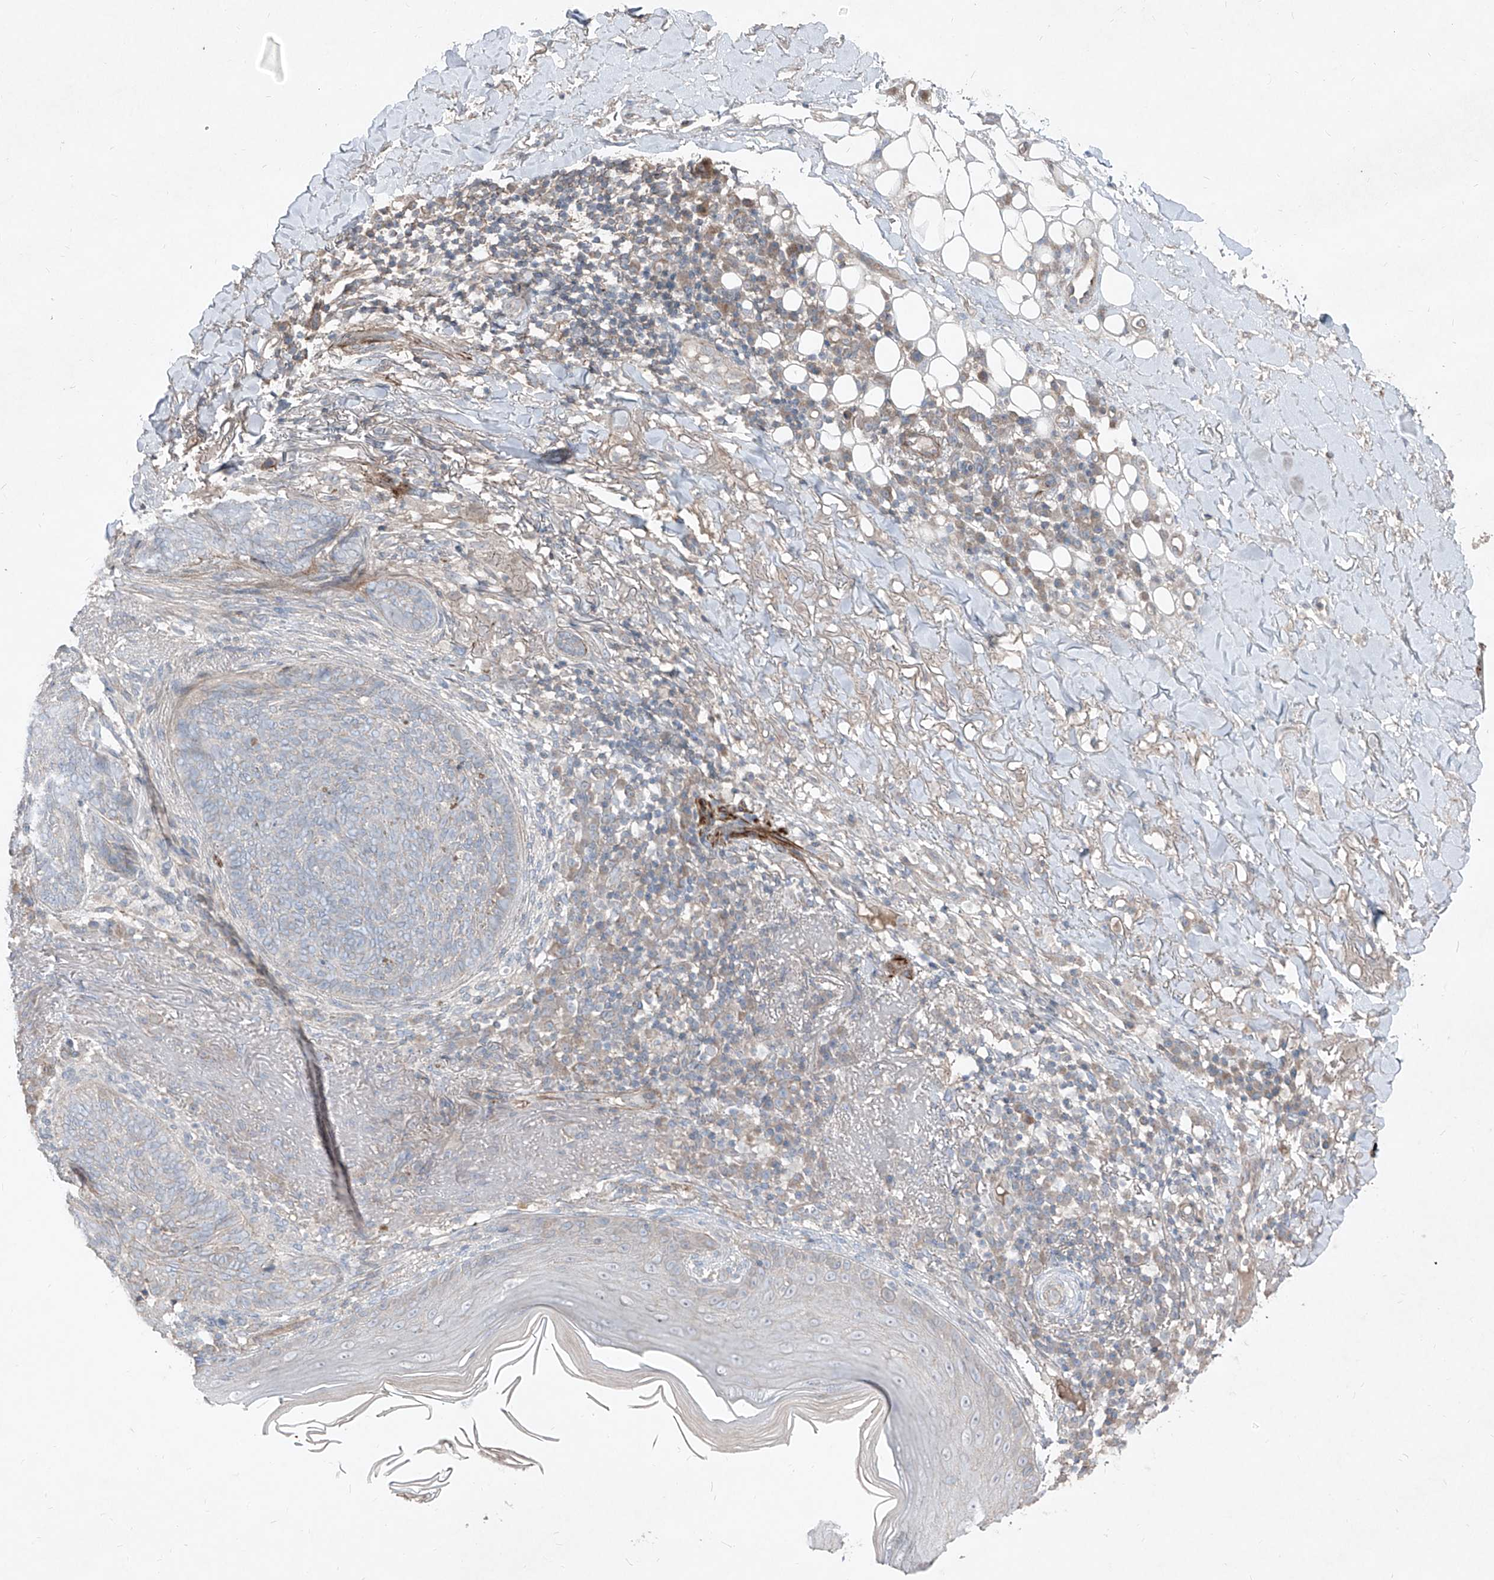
{"staining": {"intensity": "negative", "quantity": "none", "location": "none"}, "tissue": "skin cancer", "cell_type": "Tumor cells", "image_type": "cancer", "snomed": [{"axis": "morphology", "description": "Basal cell carcinoma"}, {"axis": "topography", "description": "Skin"}], "caption": "There is no significant positivity in tumor cells of basal cell carcinoma (skin).", "gene": "UFD1", "patient": {"sex": "male", "age": 85}}